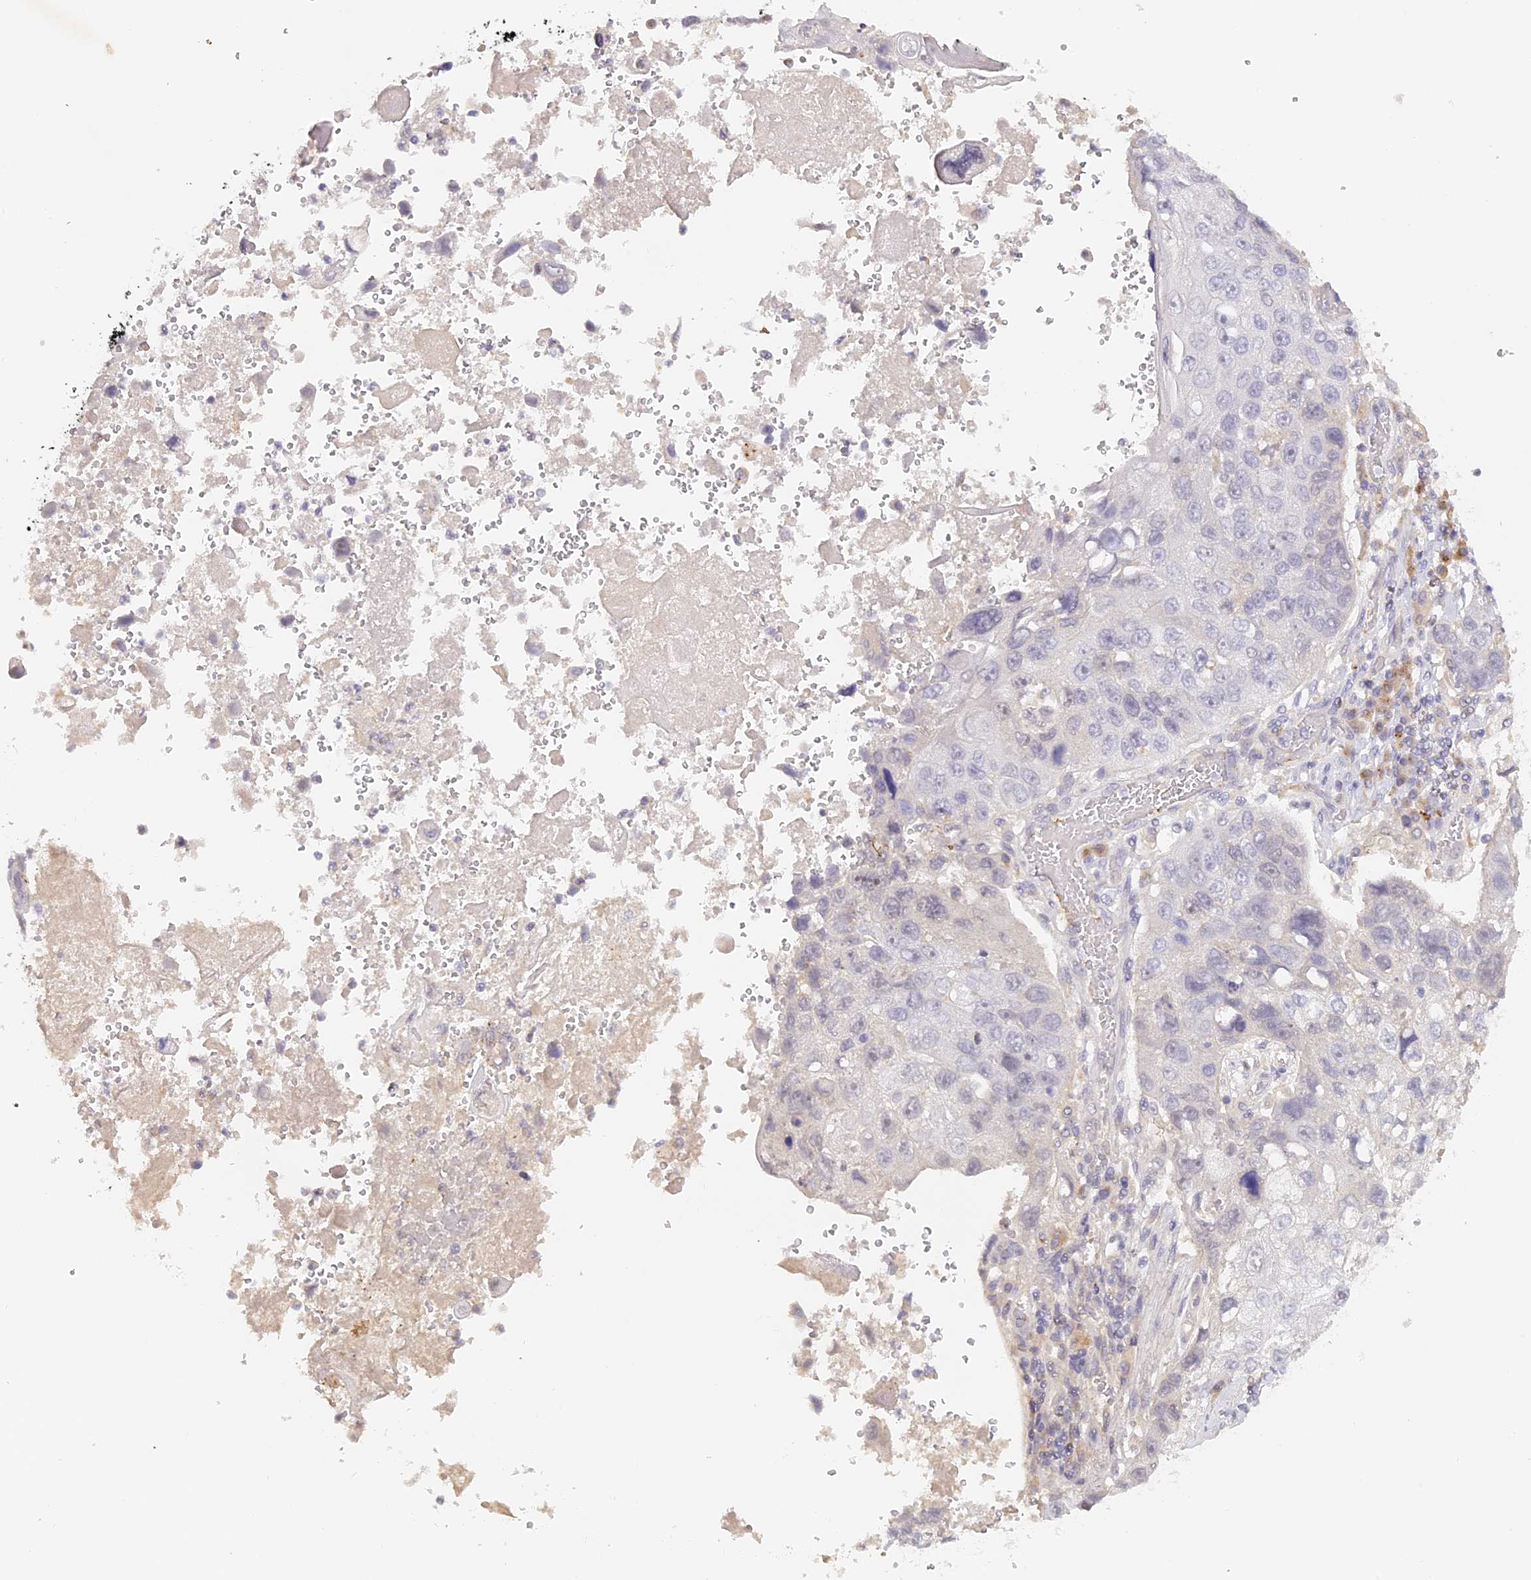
{"staining": {"intensity": "negative", "quantity": "none", "location": "none"}, "tissue": "lung cancer", "cell_type": "Tumor cells", "image_type": "cancer", "snomed": [{"axis": "morphology", "description": "Squamous cell carcinoma, NOS"}, {"axis": "topography", "description": "Lung"}], "caption": "Immunohistochemistry micrograph of human lung squamous cell carcinoma stained for a protein (brown), which shows no staining in tumor cells.", "gene": "ELL3", "patient": {"sex": "male", "age": 61}}